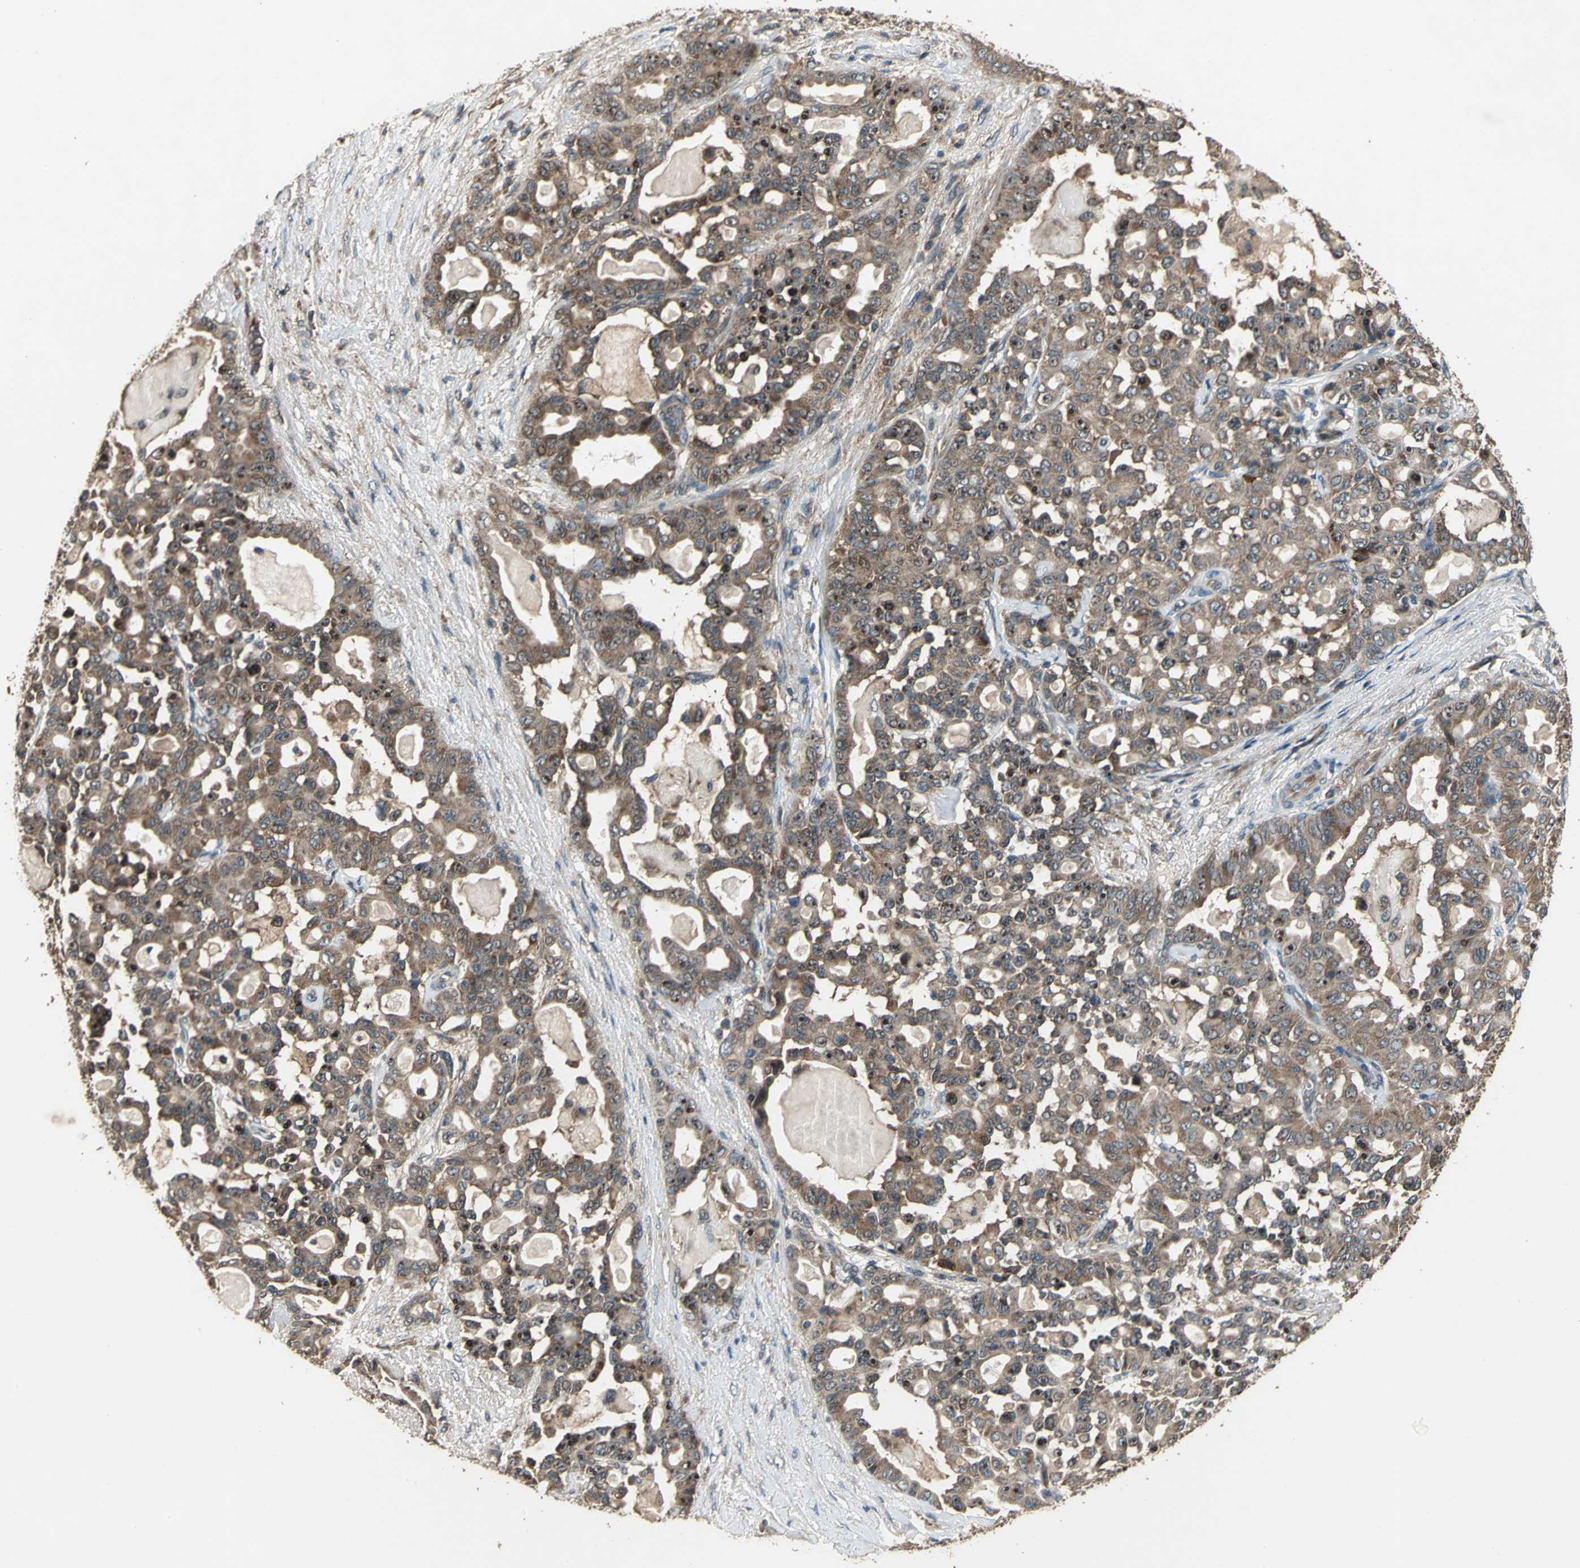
{"staining": {"intensity": "moderate", "quantity": ">75%", "location": "cytoplasmic/membranous,nuclear"}, "tissue": "pancreatic cancer", "cell_type": "Tumor cells", "image_type": "cancer", "snomed": [{"axis": "morphology", "description": "Adenocarcinoma, NOS"}, {"axis": "topography", "description": "Pancreas"}], "caption": "Pancreatic cancer (adenocarcinoma) tissue exhibits moderate cytoplasmic/membranous and nuclear positivity in approximately >75% of tumor cells", "gene": "ZNF608", "patient": {"sex": "male", "age": 63}}